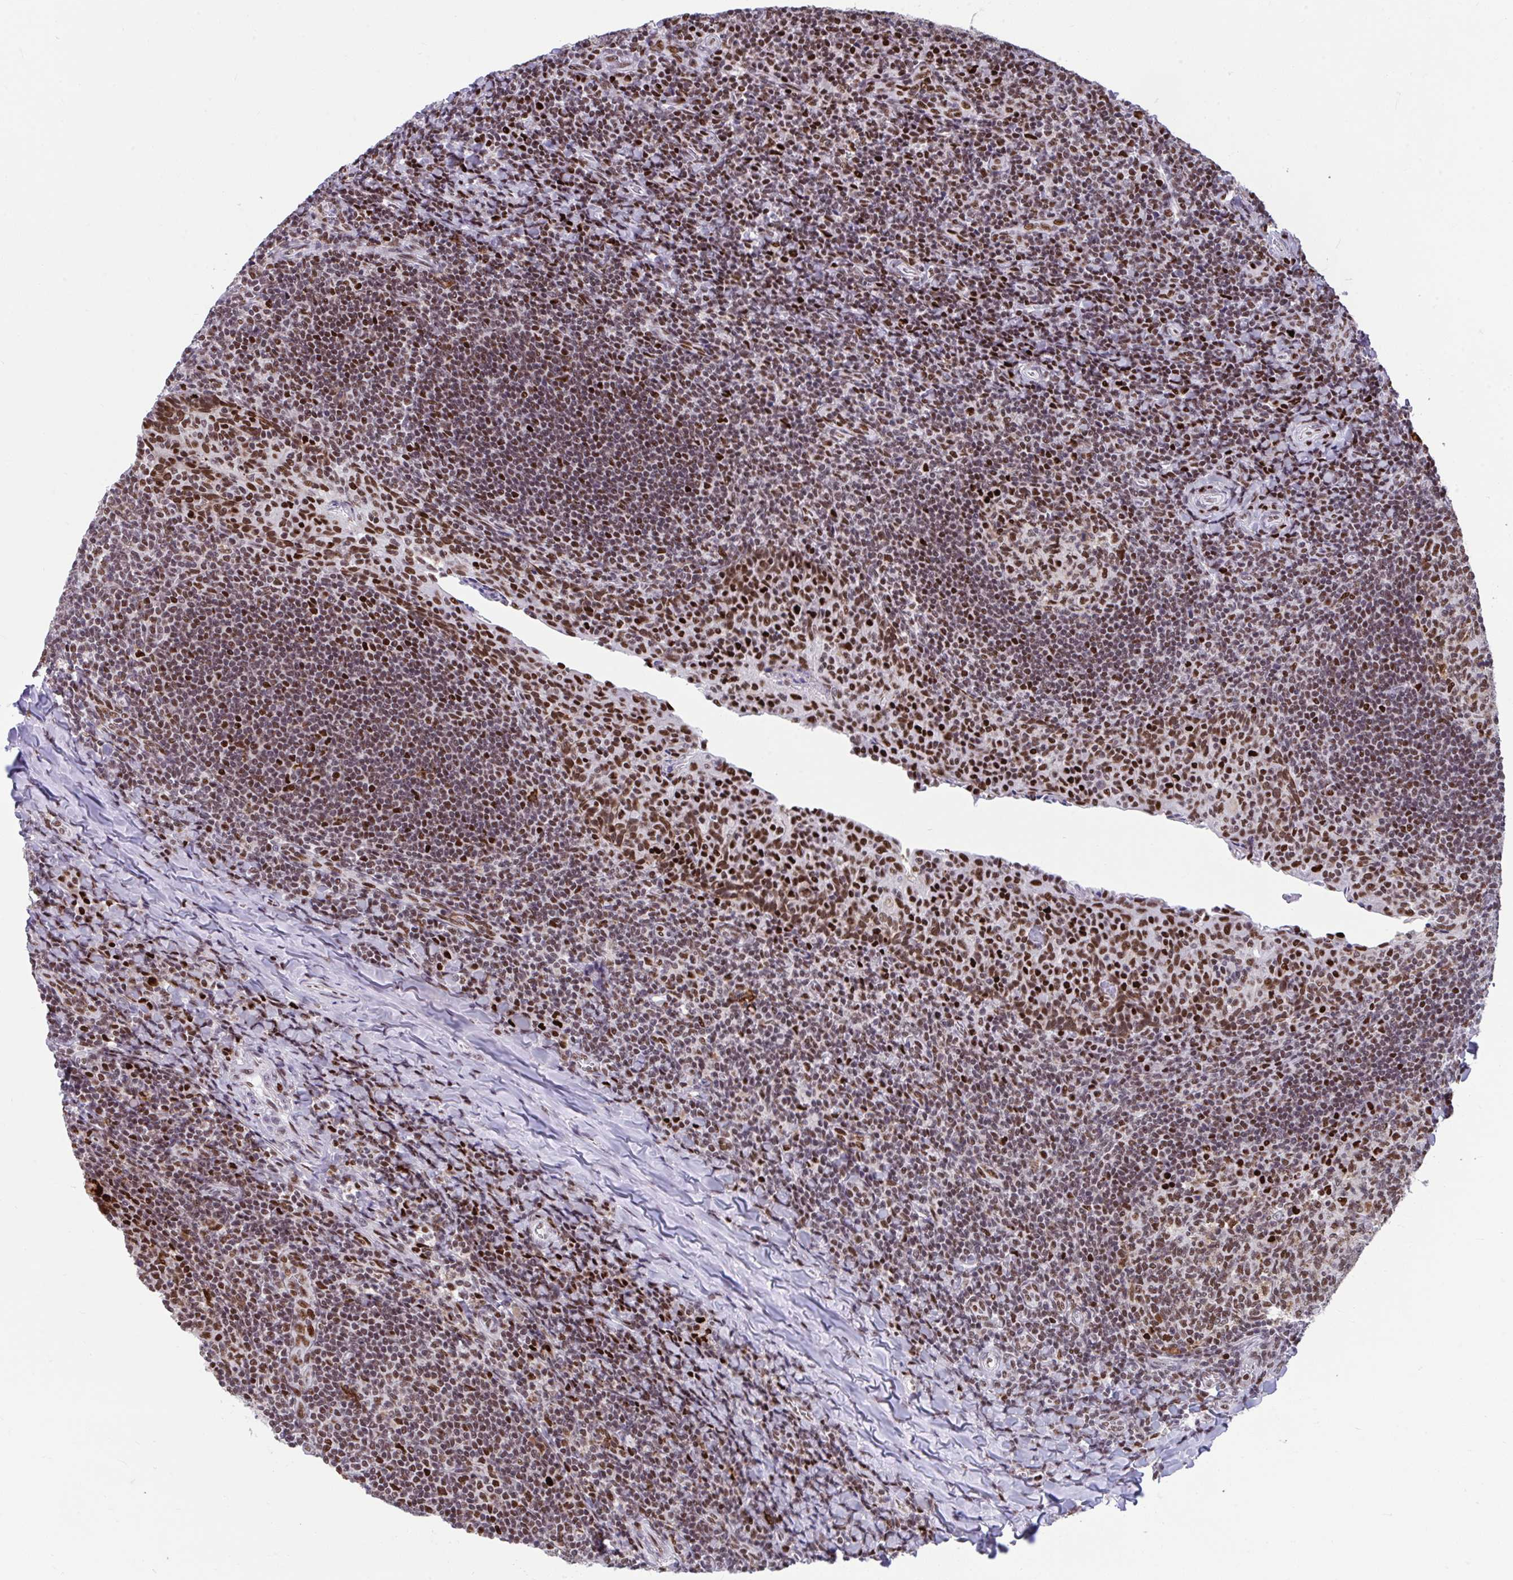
{"staining": {"intensity": "moderate", "quantity": ">75%", "location": "nuclear"}, "tissue": "tonsil", "cell_type": "Germinal center cells", "image_type": "normal", "snomed": [{"axis": "morphology", "description": "Normal tissue, NOS"}, {"axis": "topography", "description": "Tonsil"}], "caption": "Immunohistochemistry micrograph of unremarkable human tonsil stained for a protein (brown), which displays medium levels of moderate nuclear positivity in about >75% of germinal center cells.", "gene": "SLC35C2", "patient": {"sex": "male", "age": 17}}